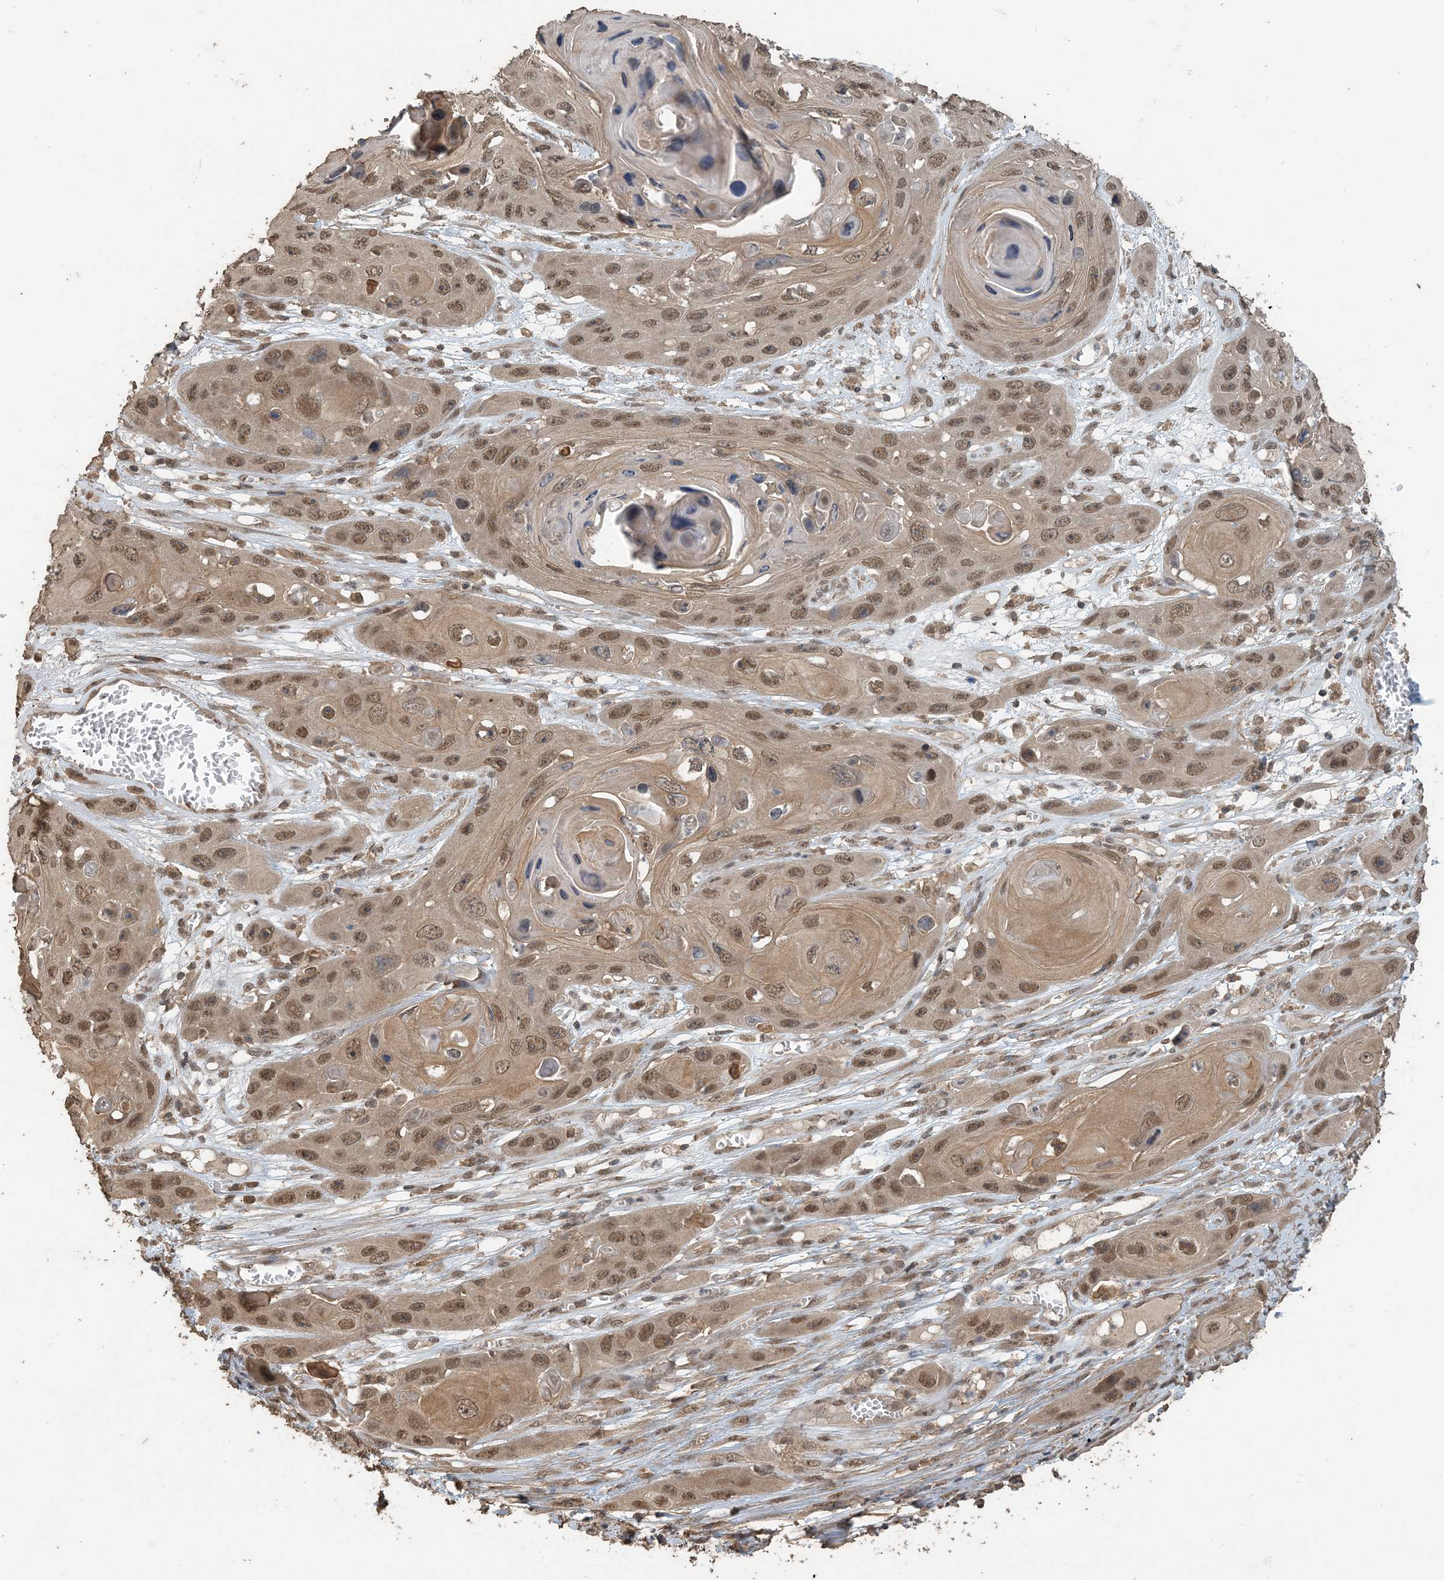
{"staining": {"intensity": "moderate", "quantity": ">75%", "location": "cytoplasmic/membranous,nuclear"}, "tissue": "skin cancer", "cell_type": "Tumor cells", "image_type": "cancer", "snomed": [{"axis": "morphology", "description": "Squamous cell carcinoma, NOS"}, {"axis": "topography", "description": "Skin"}], "caption": "Immunohistochemical staining of squamous cell carcinoma (skin) shows medium levels of moderate cytoplasmic/membranous and nuclear expression in approximately >75% of tumor cells.", "gene": "ZC3H12A", "patient": {"sex": "male", "age": 55}}